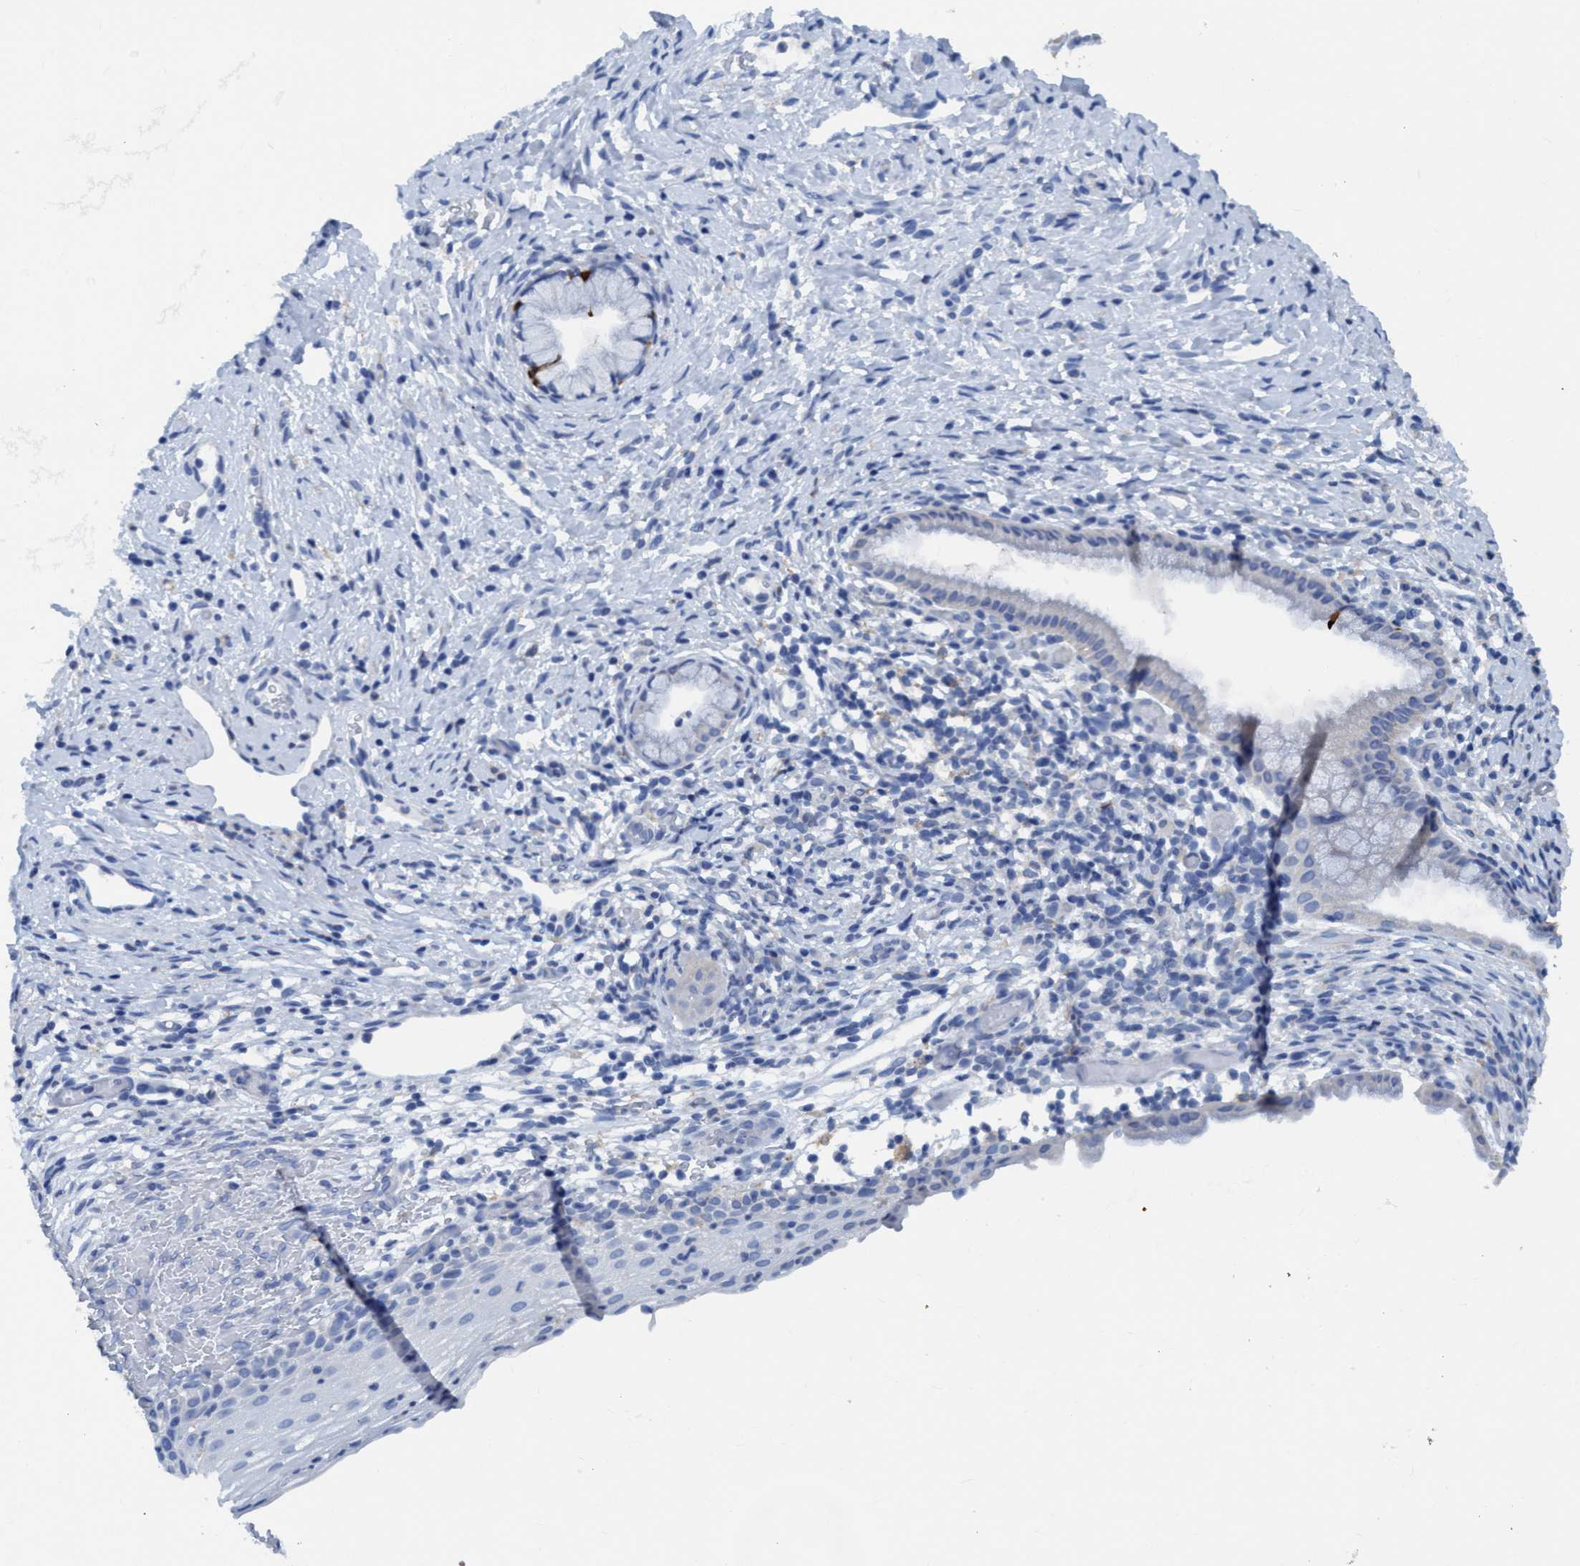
{"staining": {"intensity": "moderate", "quantity": "<25%", "location": "cytoplasmic/membranous"}, "tissue": "cervix", "cell_type": "Glandular cells", "image_type": "normal", "snomed": [{"axis": "morphology", "description": "Normal tissue, NOS"}, {"axis": "topography", "description": "Cervix"}], "caption": "Moderate cytoplasmic/membranous positivity is appreciated in approximately <25% of glandular cells in unremarkable cervix.", "gene": "DNAI1", "patient": {"sex": "female", "age": 72}}